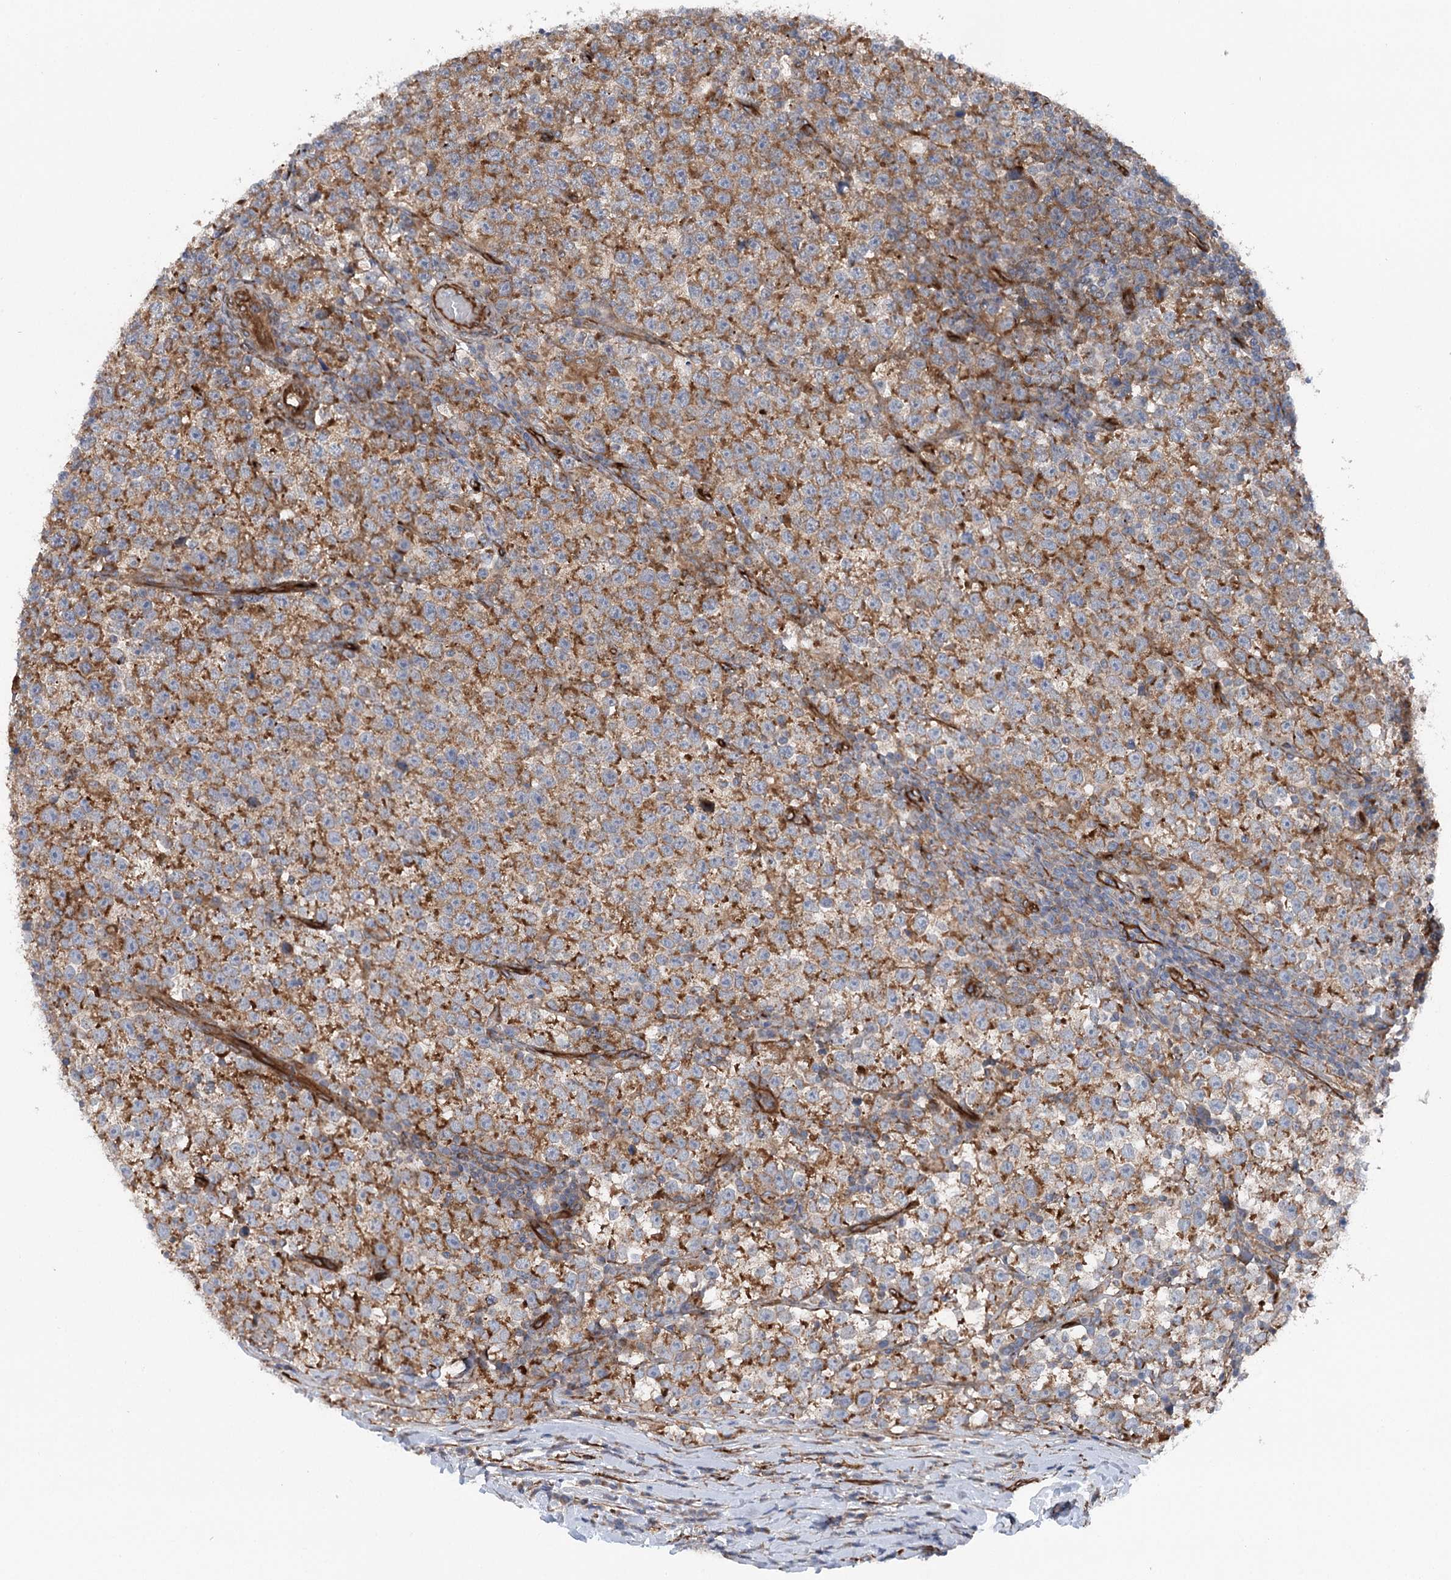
{"staining": {"intensity": "moderate", "quantity": ">75%", "location": "cytoplasmic/membranous"}, "tissue": "testis cancer", "cell_type": "Tumor cells", "image_type": "cancer", "snomed": [{"axis": "morphology", "description": "Normal tissue, NOS"}, {"axis": "morphology", "description": "Seminoma, NOS"}, {"axis": "topography", "description": "Testis"}], "caption": "Human testis seminoma stained for a protein (brown) reveals moderate cytoplasmic/membranous positive expression in approximately >75% of tumor cells.", "gene": "MTPAP", "patient": {"sex": "male", "age": 43}}